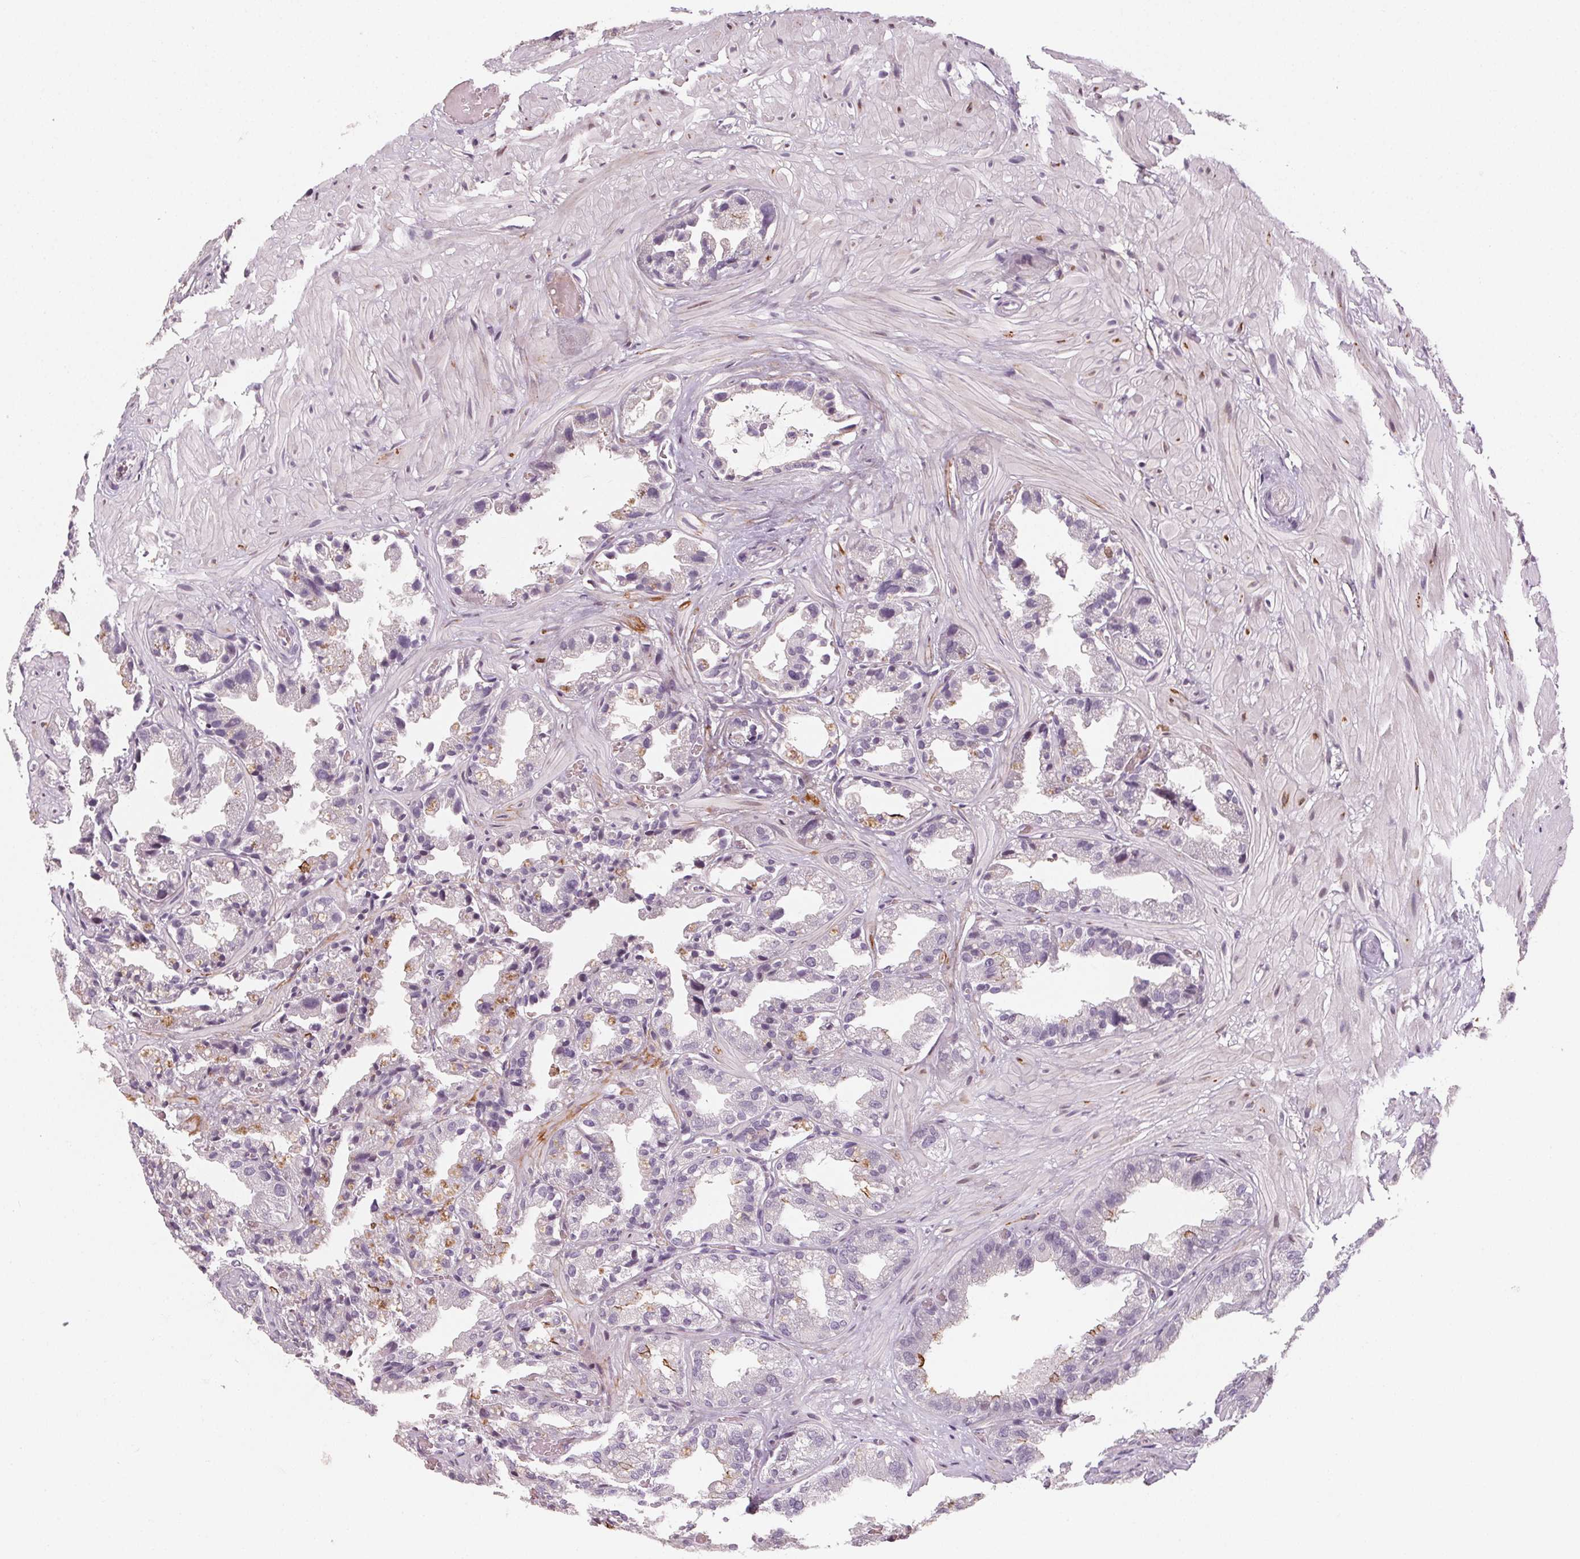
{"staining": {"intensity": "negative", "quantity": "none", "location": "none"}, "tissue": "seminal vesicle", "cell_type": "Glandular cells", "image_type": "normal", "snomed": [{"axis": "morphology", "description": "Normal tissue, NOS"}, {"axis": "topography", "description": "Seminal veicle"}], "caption": "The micrograph shows no staining of glandular cells in normal seminal vesicle.", "gene": "CCDC96", "patient": {"sex": "male", "age": 57}}